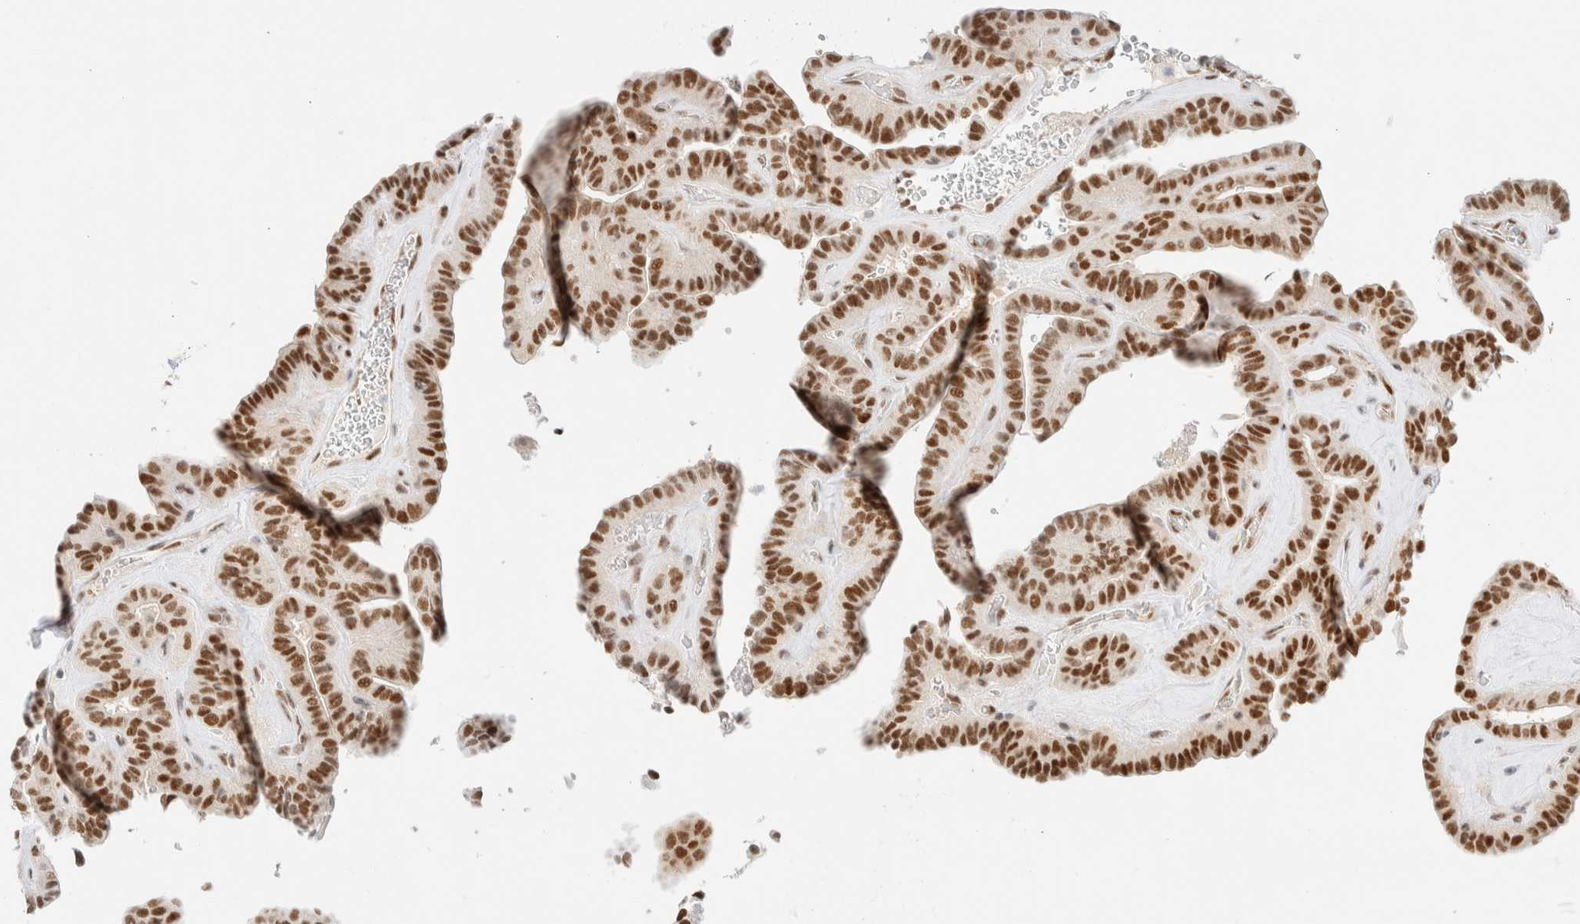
{"staining": {"intensity": "moderate", "quantity": ">75%", "location": "nuclear"}, "tissue": "thyroid cancer", "cell_type": "Tumor cells", "image_type": "cancer", "snomed": [{"axis": "morphology", "description": "Papillary adenocarcinoma, NOS"}, {"axis": "topography", "description": "Thyroid gland"}], "caption": "A photomicrograph of thyroid cancer stained for a protein reveals moderate nuclear brown staining in tumor cells.", "gene": "PYGO2", "patient": {"sex": "male", "age": 77}}